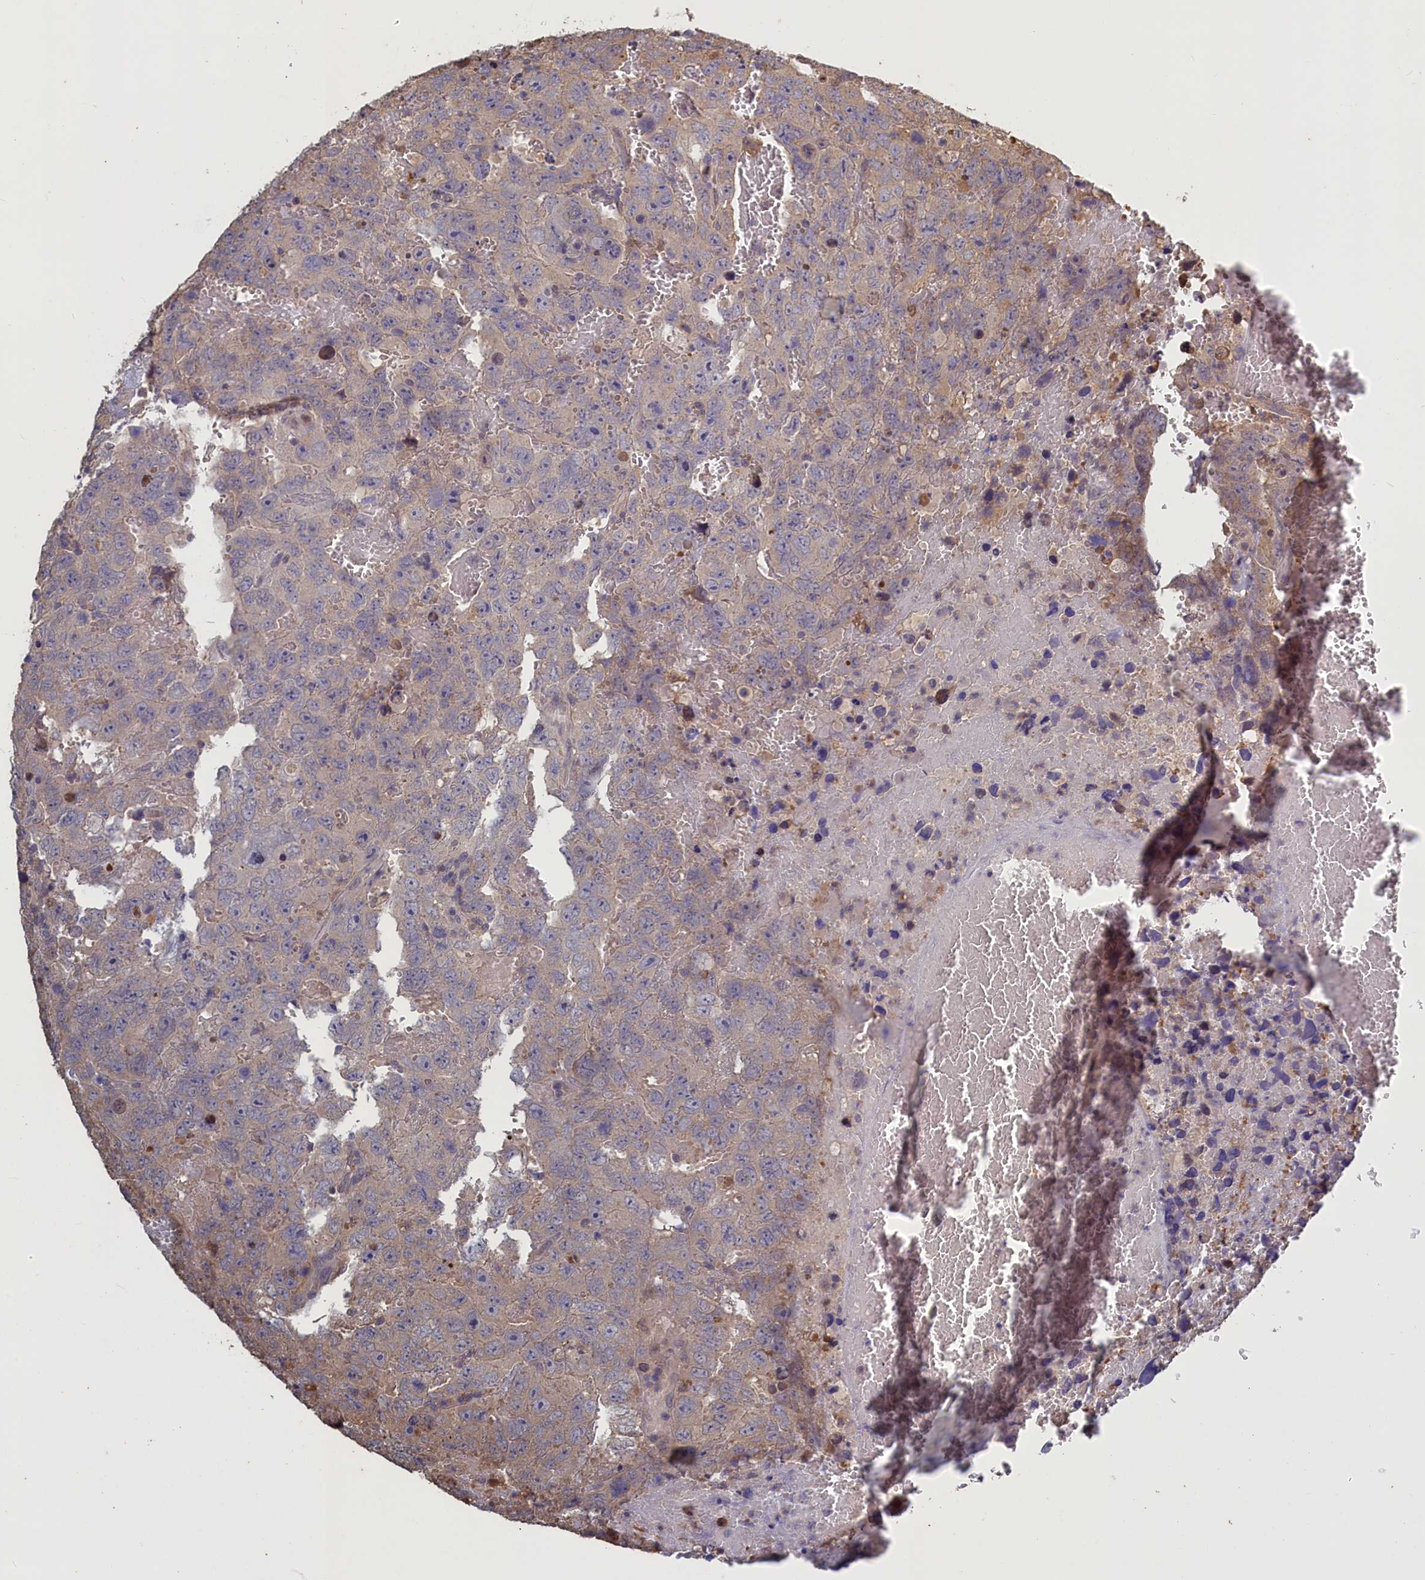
{"staining": {"intensity": "weak", "quantity": "<25%", "location": "cytoplasmic/membranous"}, "tissue": "testis cancer", "cell_type": "Tumor cells", "image_type": "cancer", "snomed": [{"axis": "morphology", "description": "Carcinoma, Embryonal, NOS"}, {"axis": "topography", "description": "Testis"}], "caption": "IHC photomicrograph of human testis cancer (embryonal carcinoma) stained for a protein (brown), which shows no positivity in tumor cells. The staining is performed using DAB brown chromogen with nuclei counter-stained in using hematoxylin.", "gene": "UCHL3", "patient": {"sex": "male", "age": 45}}